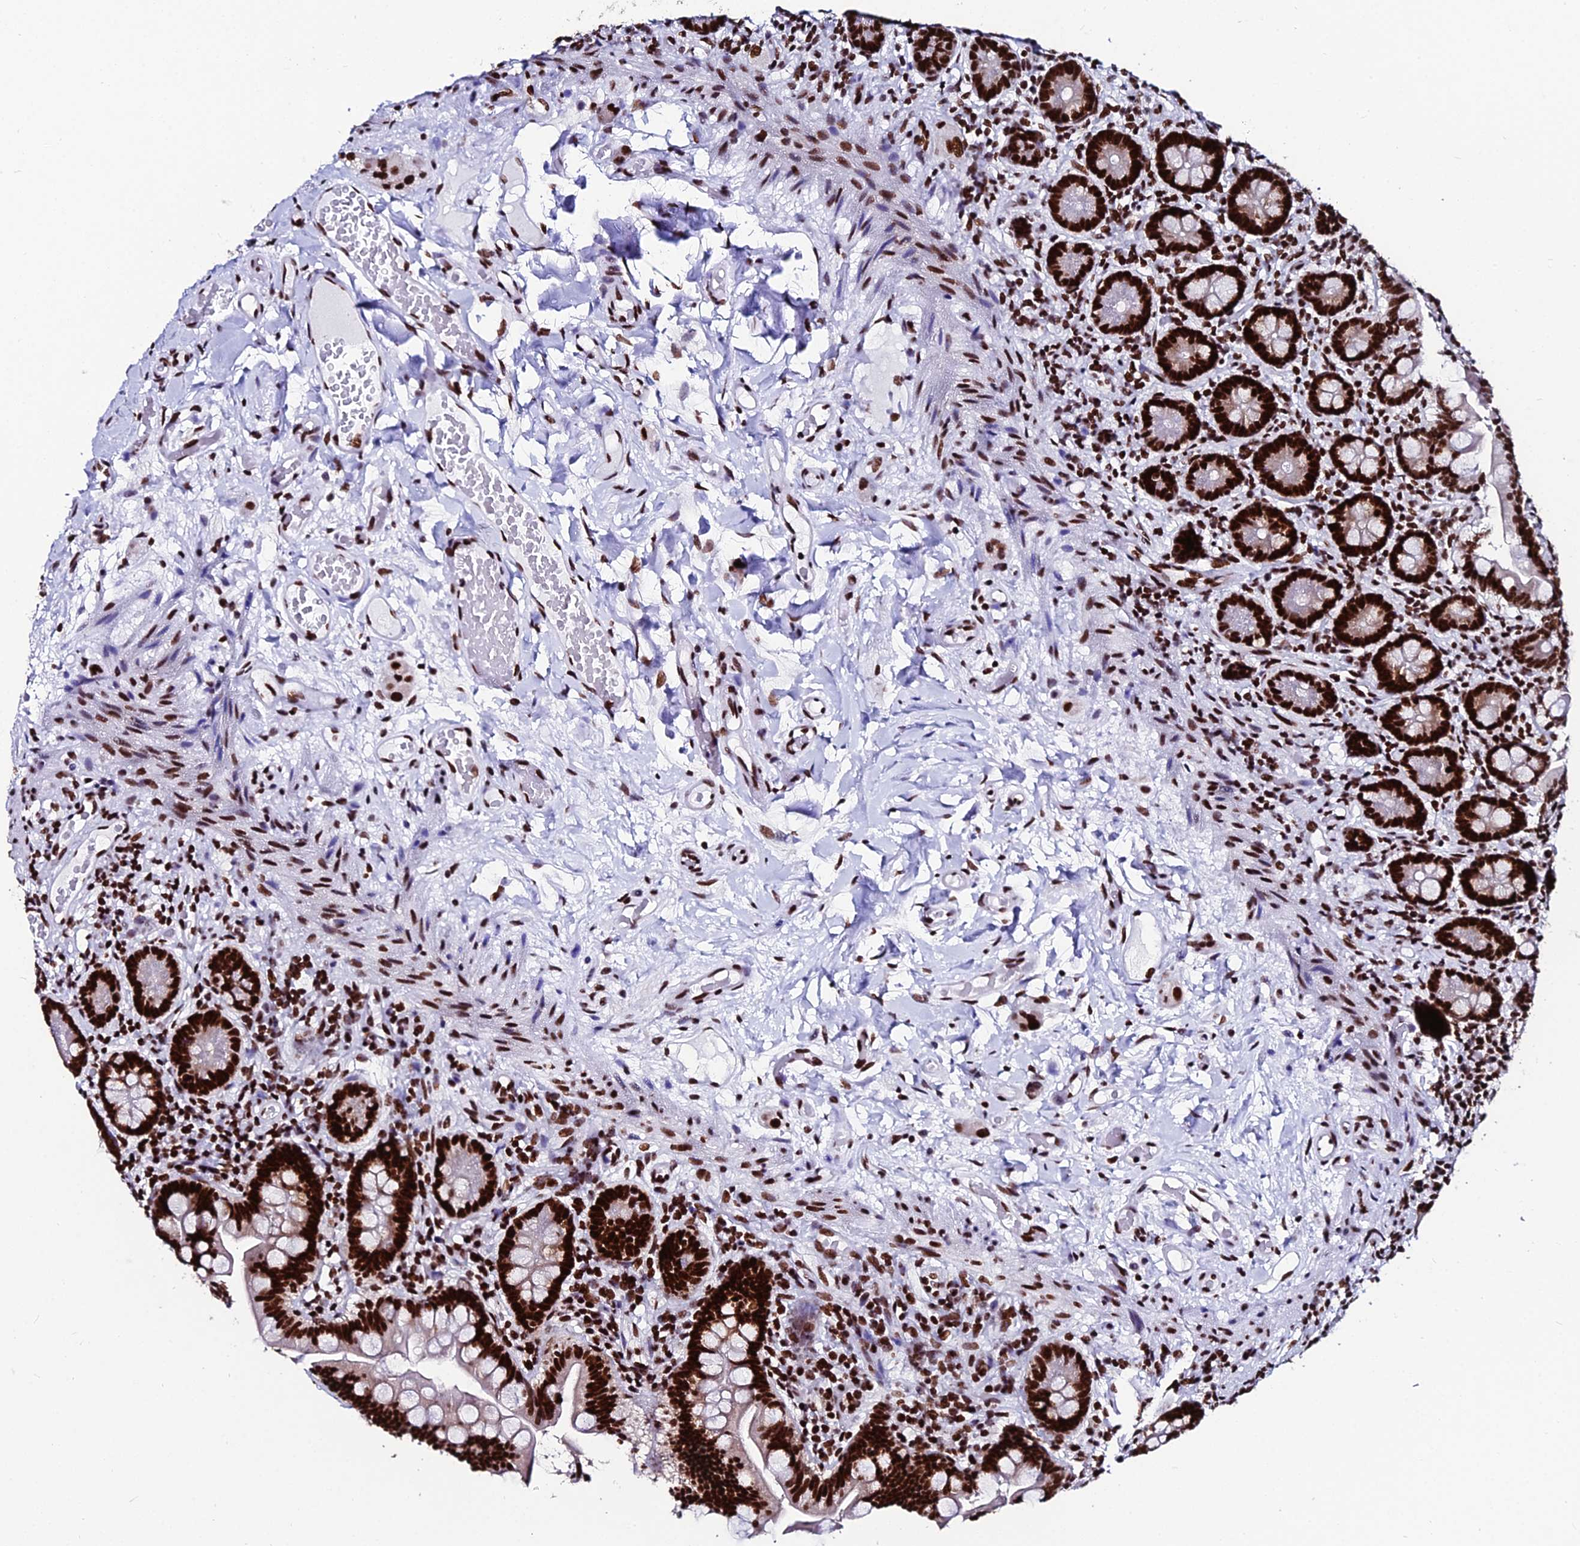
{"staining": {"intensity": "strong", "quantity": ">75%", "location": "nuclear"}, "tissue": "small intestine", "cell_type": "Glandular cells", "image_type": "normal", "snomed": [{"axis": "morphology", "description": "Normal tissue, NOS"}, {"axis": "topography", "description": "Small intestine"}], "caption": "Human small intestine stained with a brown dye exhibits strong nuclear positive expression in approximately >75% of glandular cells.", "gene": "HNRNPH1", "patient": {"sex": "female", "age": 64}}